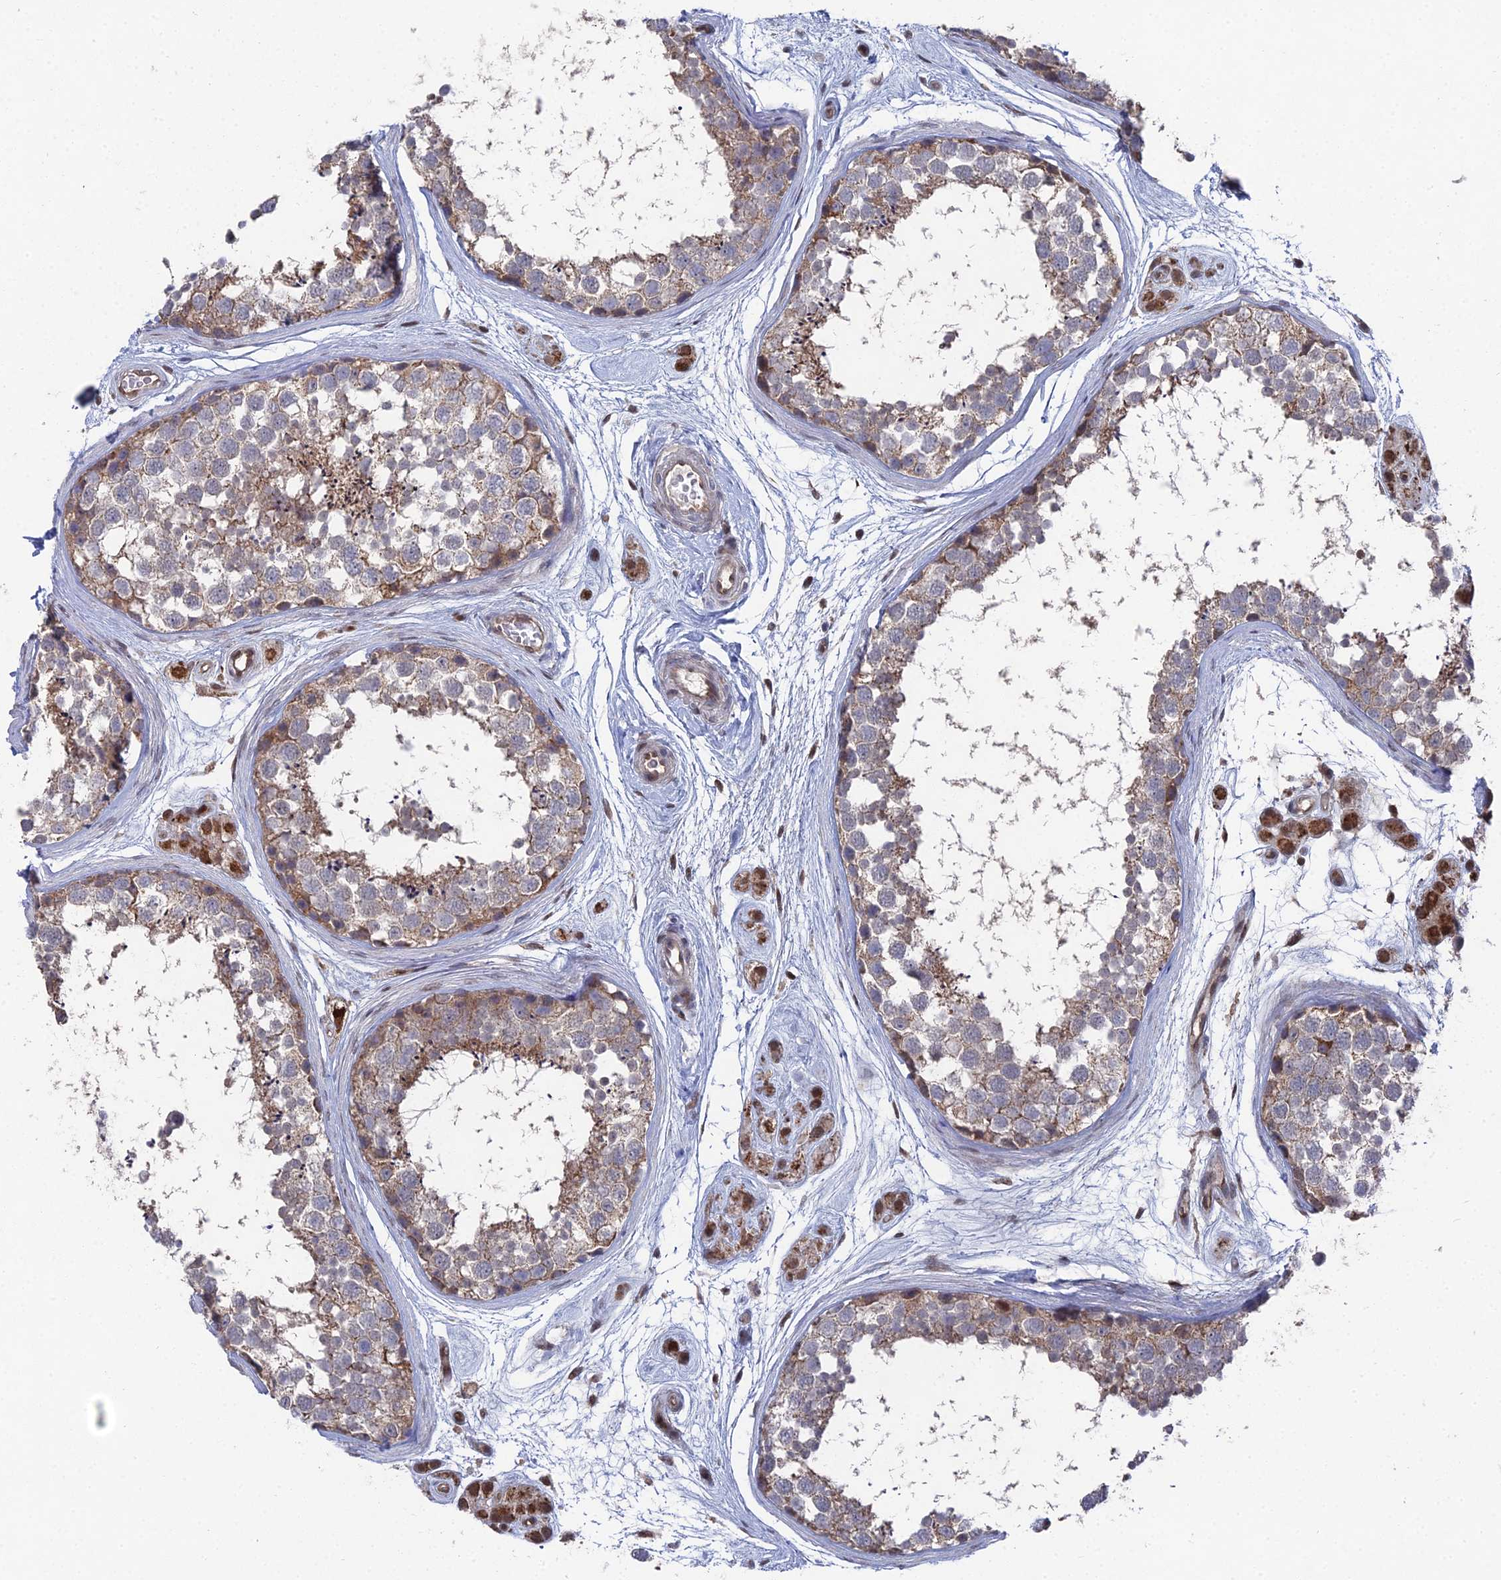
{"staining": {"intensity": "moderate", "quantity": "<25%", "location": "cytoplasmic/membranous"}, "tissue": "testis", "cell_type": "Cells in seminiferous ducts", "image_type": "normal", "snomed": [{"axis": "morphology", "description": "Normal tissue, NOS"}, {"axis": "topography", "description": "Testis"}], "caption": "Immunohistochemical staining of benign testis exhibits low levels of moderate cytoplasmic/membranous staining in approximately <25% of cells in seminiferous ducts. (Brightfield microscopy of DAB IHC at high magnification).", "gene": "UNC5D", "patient": {"sex": "male", "age": 56}}